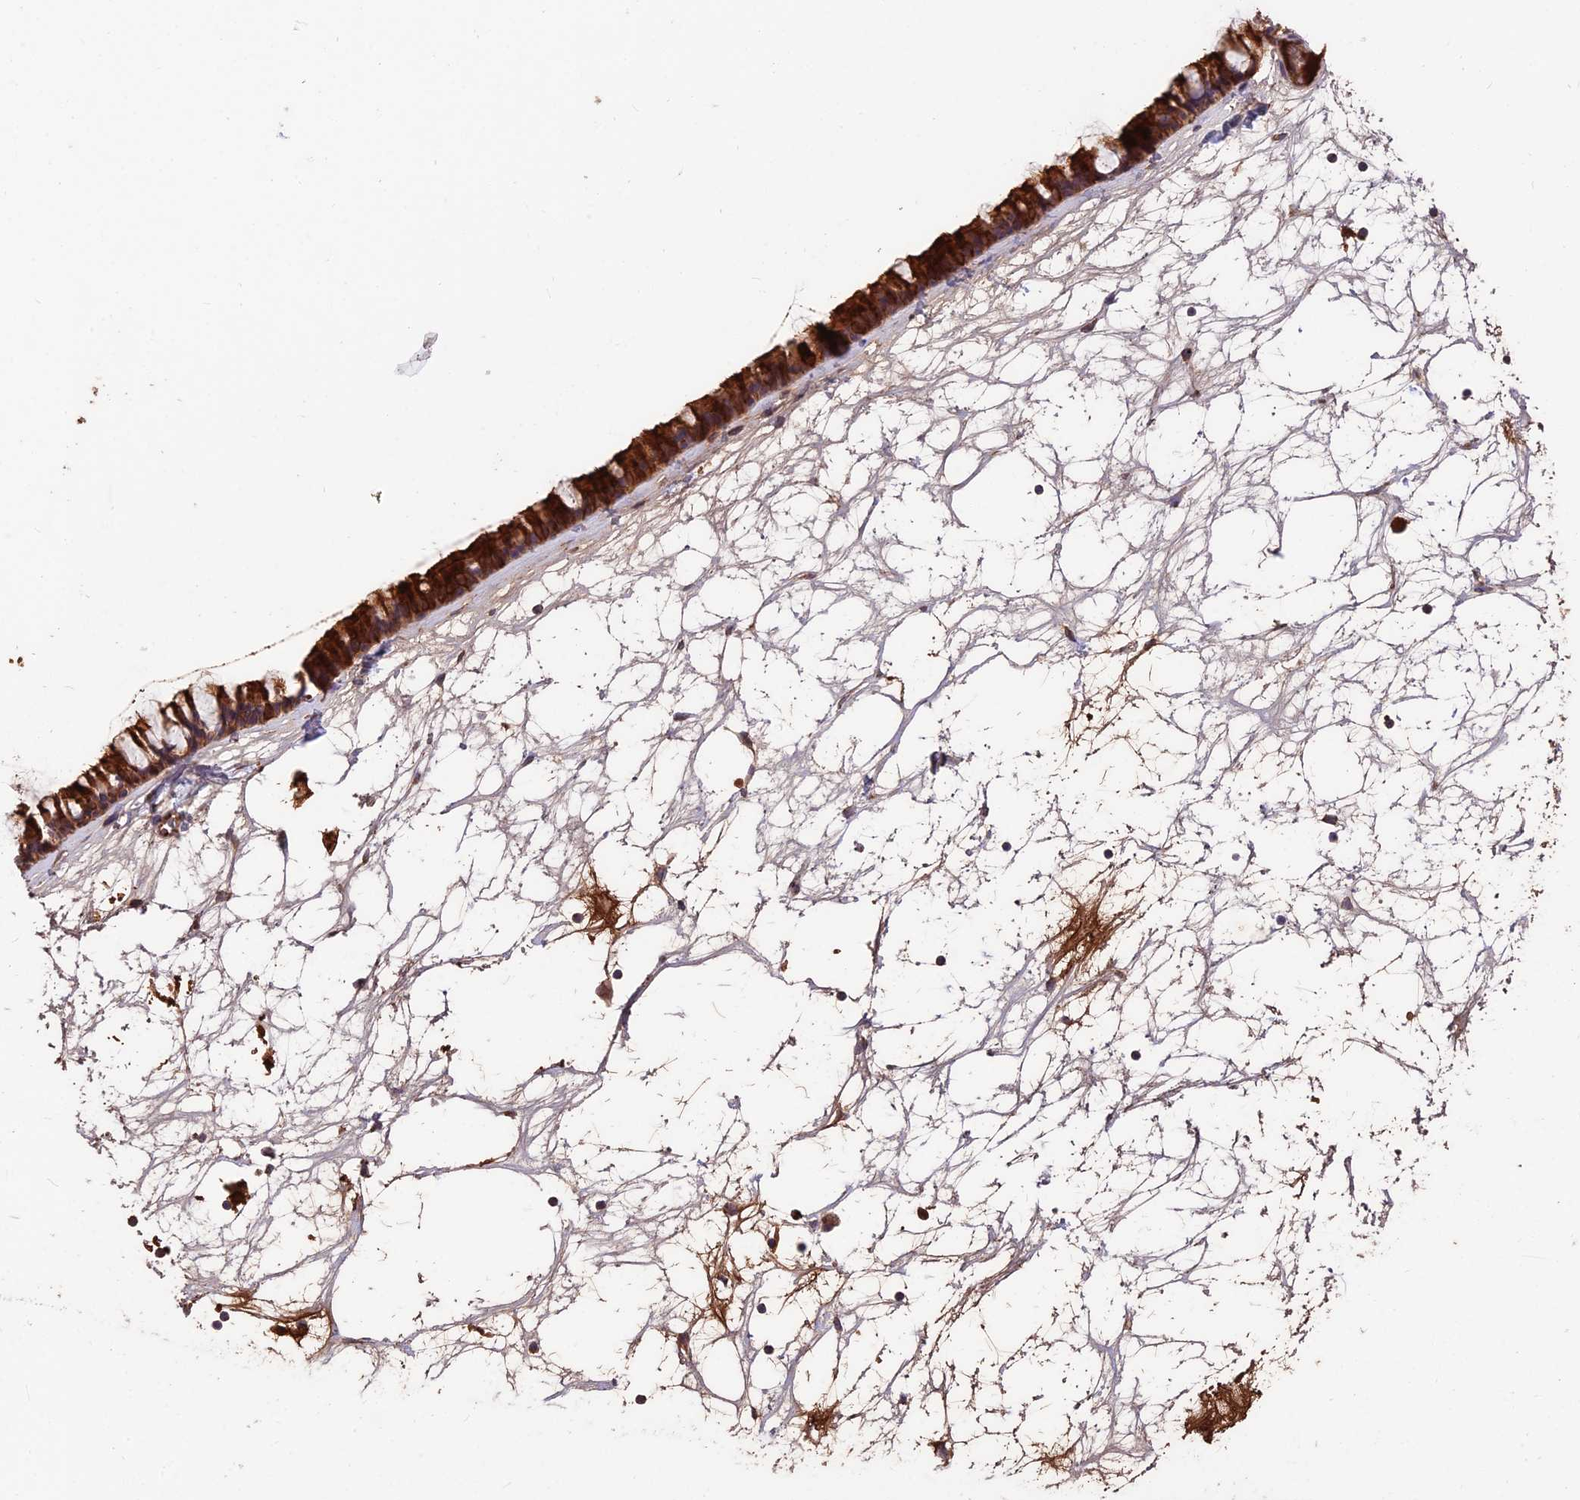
{"staining": {"intensity": "strong", "quantity": ">75%", "location": "cytoplasmic/membranous"}, "tissue": "nasopharynx", "cell_type": "Respiratory epithelial cells", "image_type": "normal", "snomed": [{"axis": "morphology", "description": "Normal tissue, NOS"}, {"axis": "topography", "description": "Nasopharynx"}], "caption": "Immunohistochemical staining of unremarkable nasopharynx displays high levels of strong cytoplasmic/membranous expression in approximately >75% of respiratory epithelial cells. (Stains: DAB (3,3'-diaminobenzidine) in brown, nuclei in blue, Microscopy: brightfield microscopy at high magnification).", "gene": "IFT22", "patient": {"sex": "male", "age": 64}}